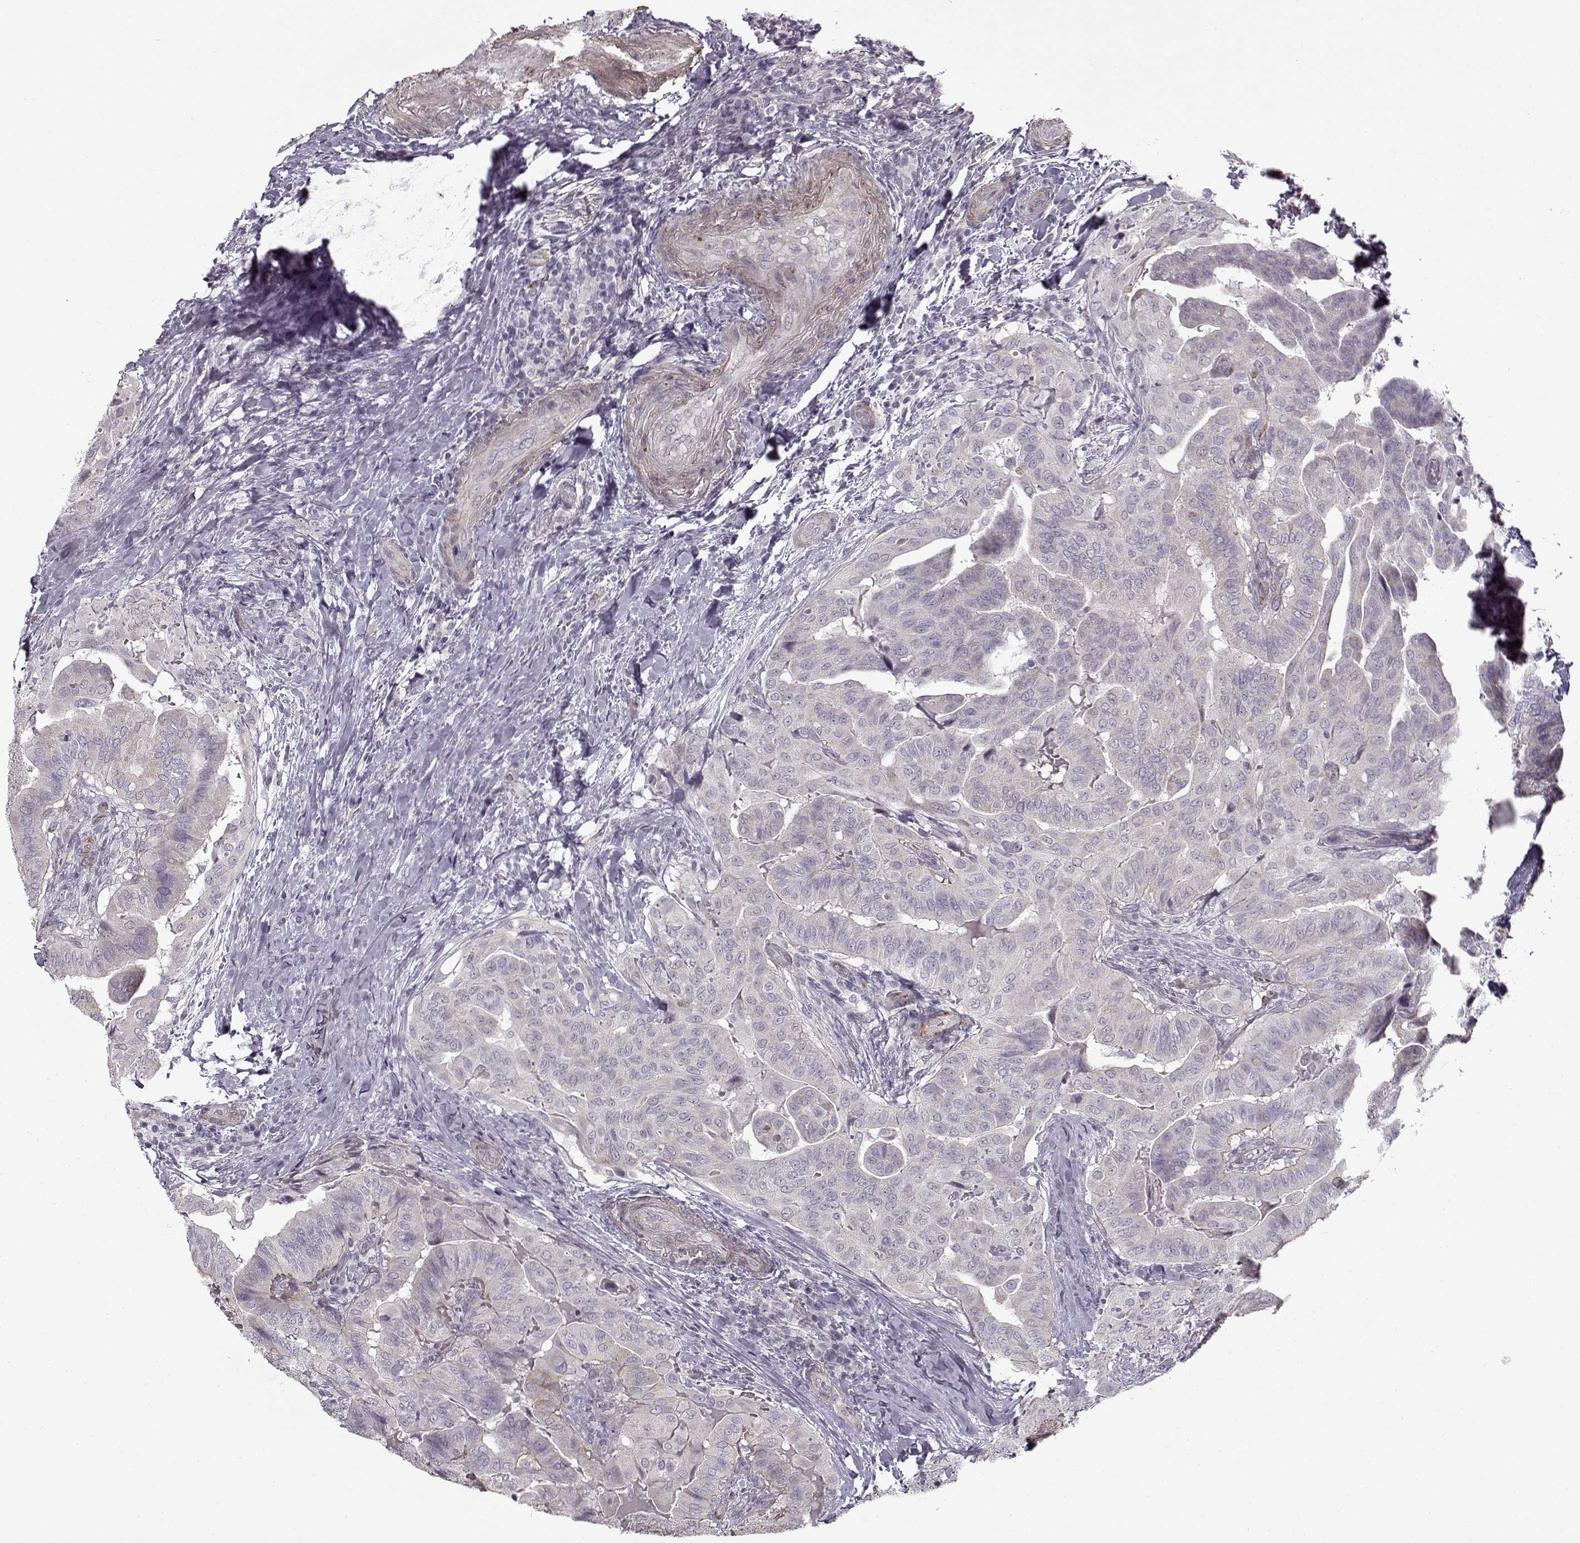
{"staining": {"intensity": "negative", "quantity": "none", "location": "none"}, "tissue": "thyroid cancer", "cell_type": "Tumor cells", "image_type": "cancer", "snomed": [{"axis": "morphology", "description": "Papillary adenocarcinoma, NOS"}, {"axis": "topography", "description": "Thyroid gland"}], "caption": "The micrograph demonstrates no significant expression in tumor cells of thyroid papillary adenocarcinoma. (Stains: DAB (3,3'-diaminobenzidine) IHC with hematoxylin counter stain, Microscopy: brightfield microscopy at high magnification).", "gene": "LAMB2", "patient": {"sex": "female", "age": 68}}